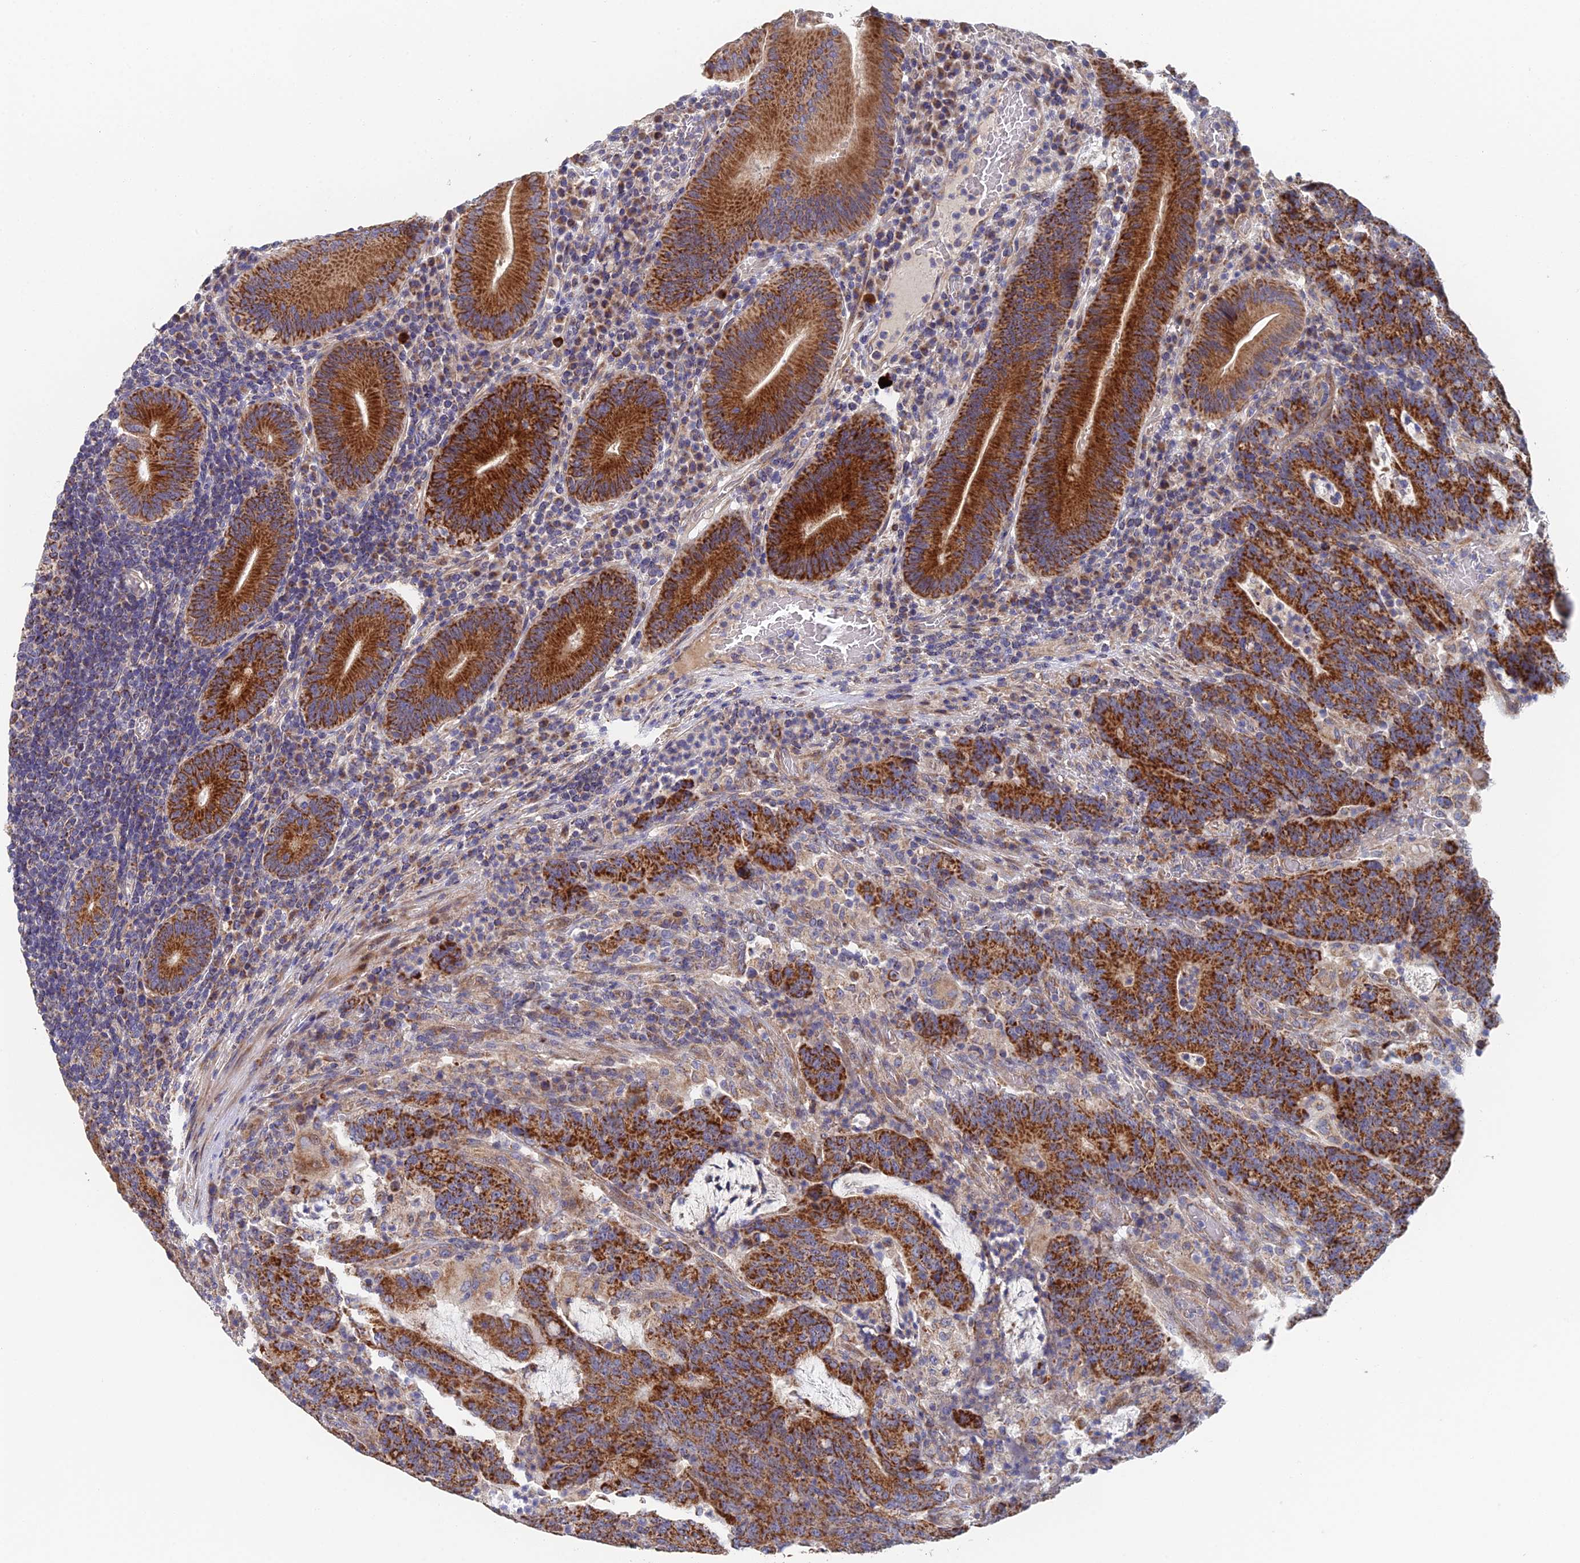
{"staining": {"intensity": "strong", "quantity": ">75%", "location": "cytoplasmic/membranous"}, "tissue": "colorectal cancer", "cell_type": "Tumor cells", "image_type": "cancer", "snomed": [{"axis": "morphology", "description": "Normal tissue, NOS"}, {"axis": "morphology", "description": "Adenocarcinoma, NOS"}, {"axis": "topography", "description": "Colon"}], "caption": "The immunohistochemical stain labels strong cytoplasmic/membranous staining in tumor cells of colorectal adenocarcinoma tissue.", "gene": "ECSIT", "patient": {"sex": "female", "age": 75}}